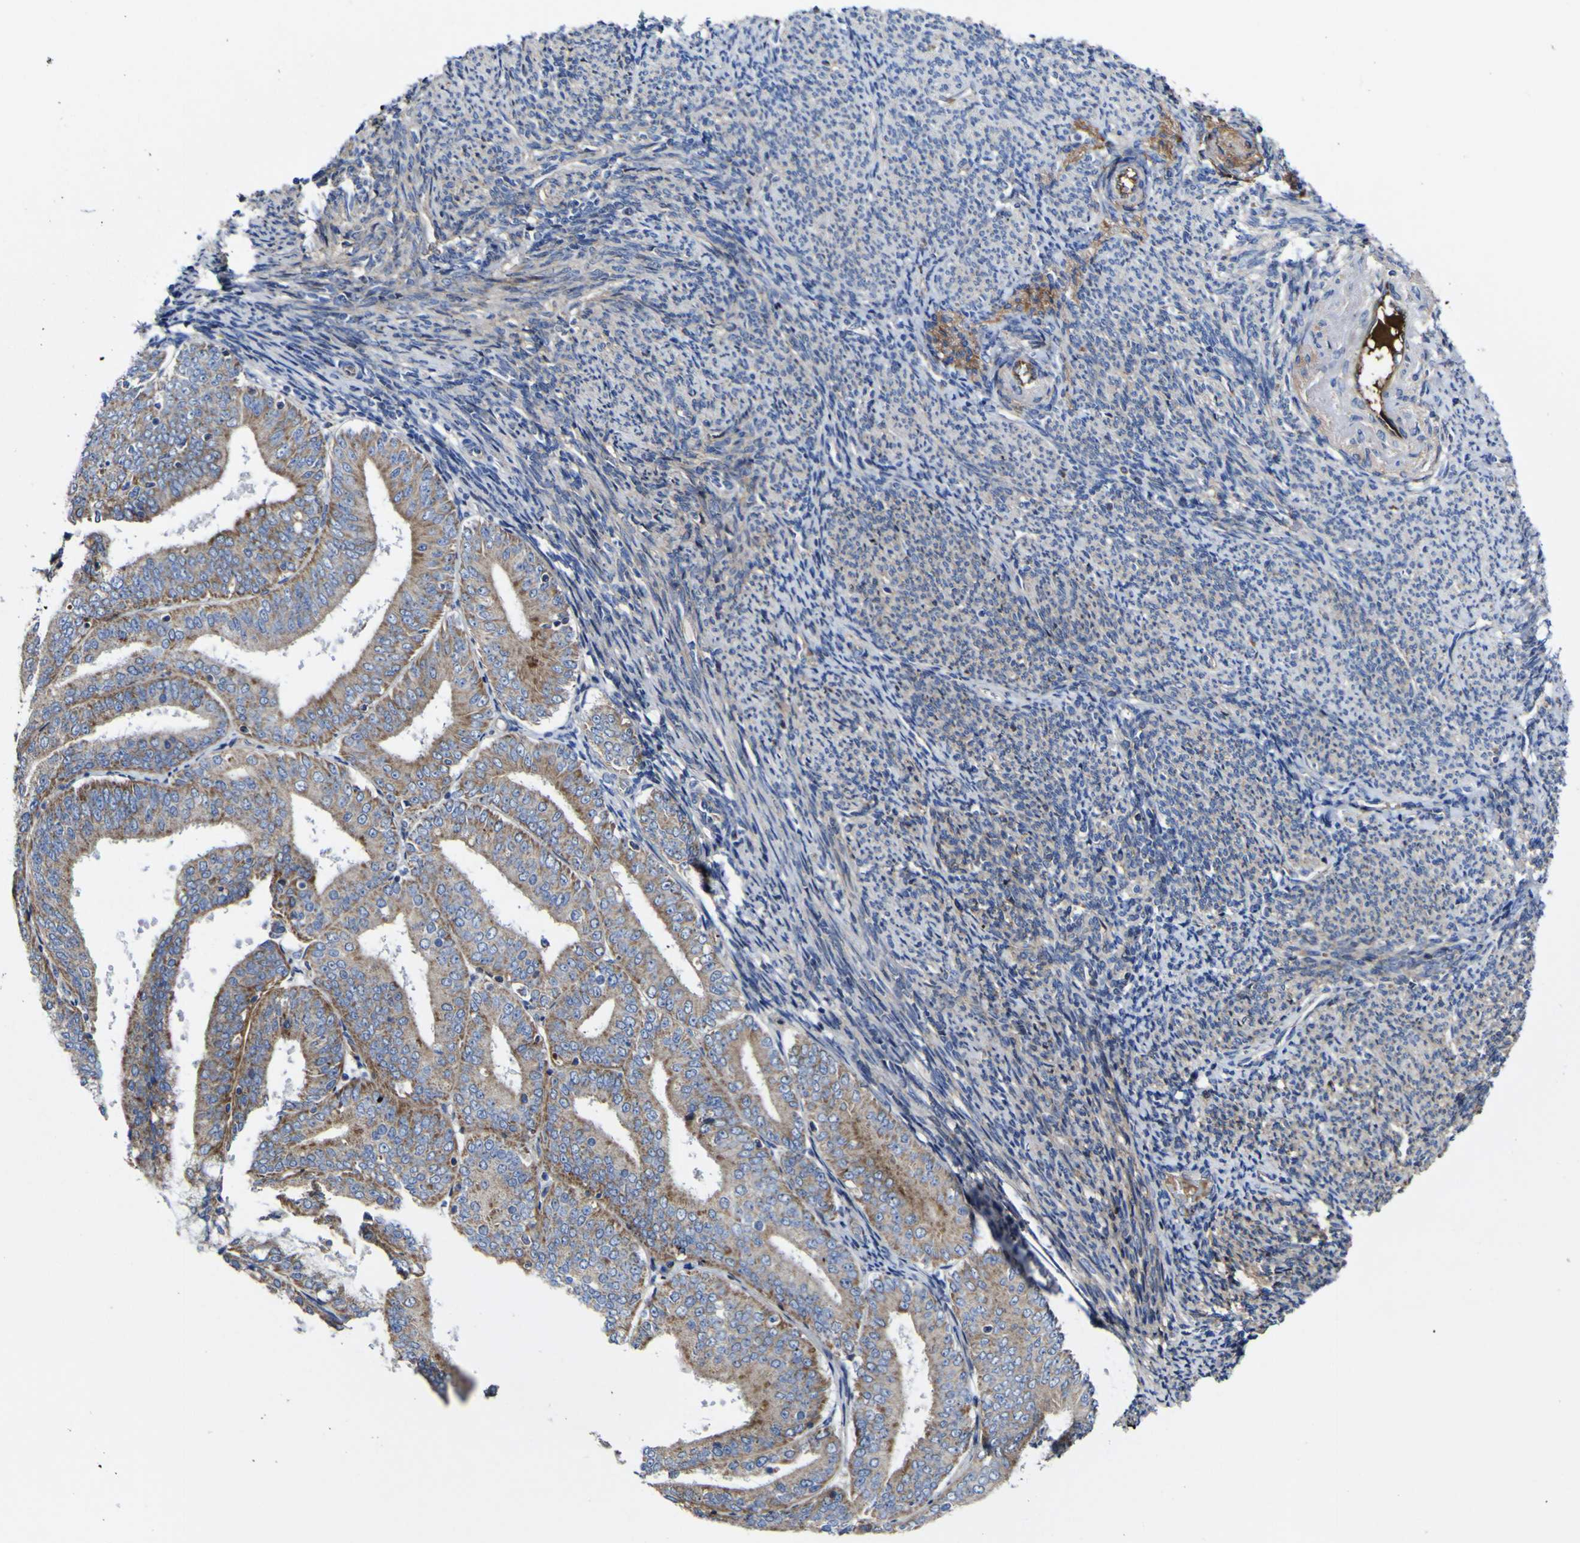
{"staining": {"intensity": "moderate", "quantity": ">75%", "location": "cytoplasmic/membranous"}, "tissue": "endometrial cancer", "cell_type": "Tumor cells", "image_type": "cancer", "snomed": [{"axis": "morphology", "description": "Adenocarcinoma, NOS"}, {"axis": "topography", "description": "Endometrium"}], "caption": "Endometrial adenocarcinoma was stained to show a protein in brown. There is medium levels of moderate cytoplasmic/membranous expression in about >75% of tumor cells.", "gene": "CCDC90B", "patient": {"sex": "female", "age": 63}}